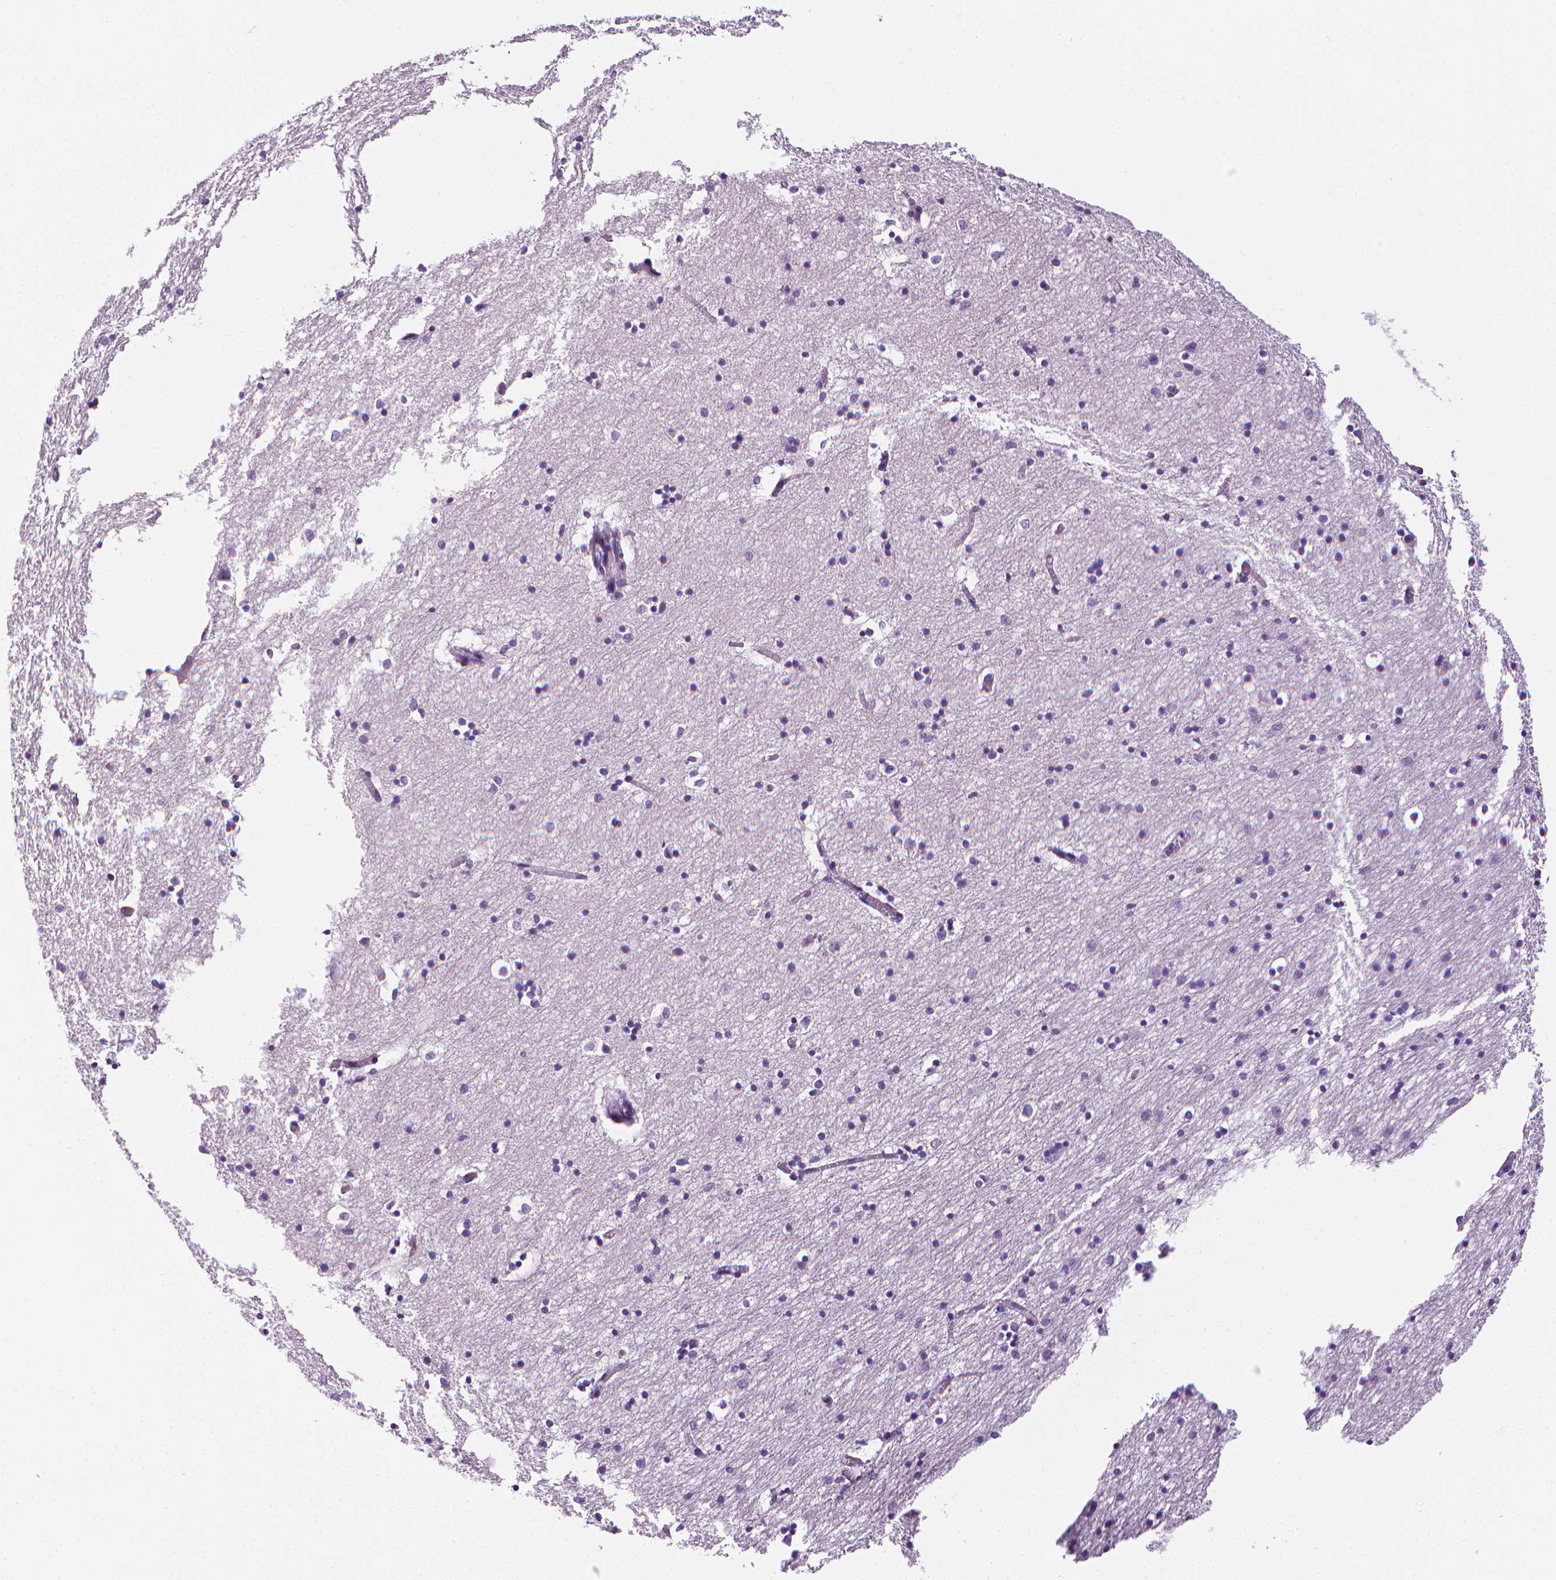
{"staining": {"intensity": "negative", "quantity": "none", "location": "none"}, "tissue": "hippocampus", "cell_type": "Glial cells", "image_type": "normal", "snomed": [{"axis": "morphology", "description": "Normal tissue, NOS"}, {"axis": "topography", "description": "Lateral ventricle wall"}, {"axis": "topography", "description": "Hippocampus"}], "caption": "Photomicrograph shows no protein positivity in glial cells of unremarkable hippocampus.", "gene": "MCOLN3", "patient": {"sex": "female", "age": 63}}